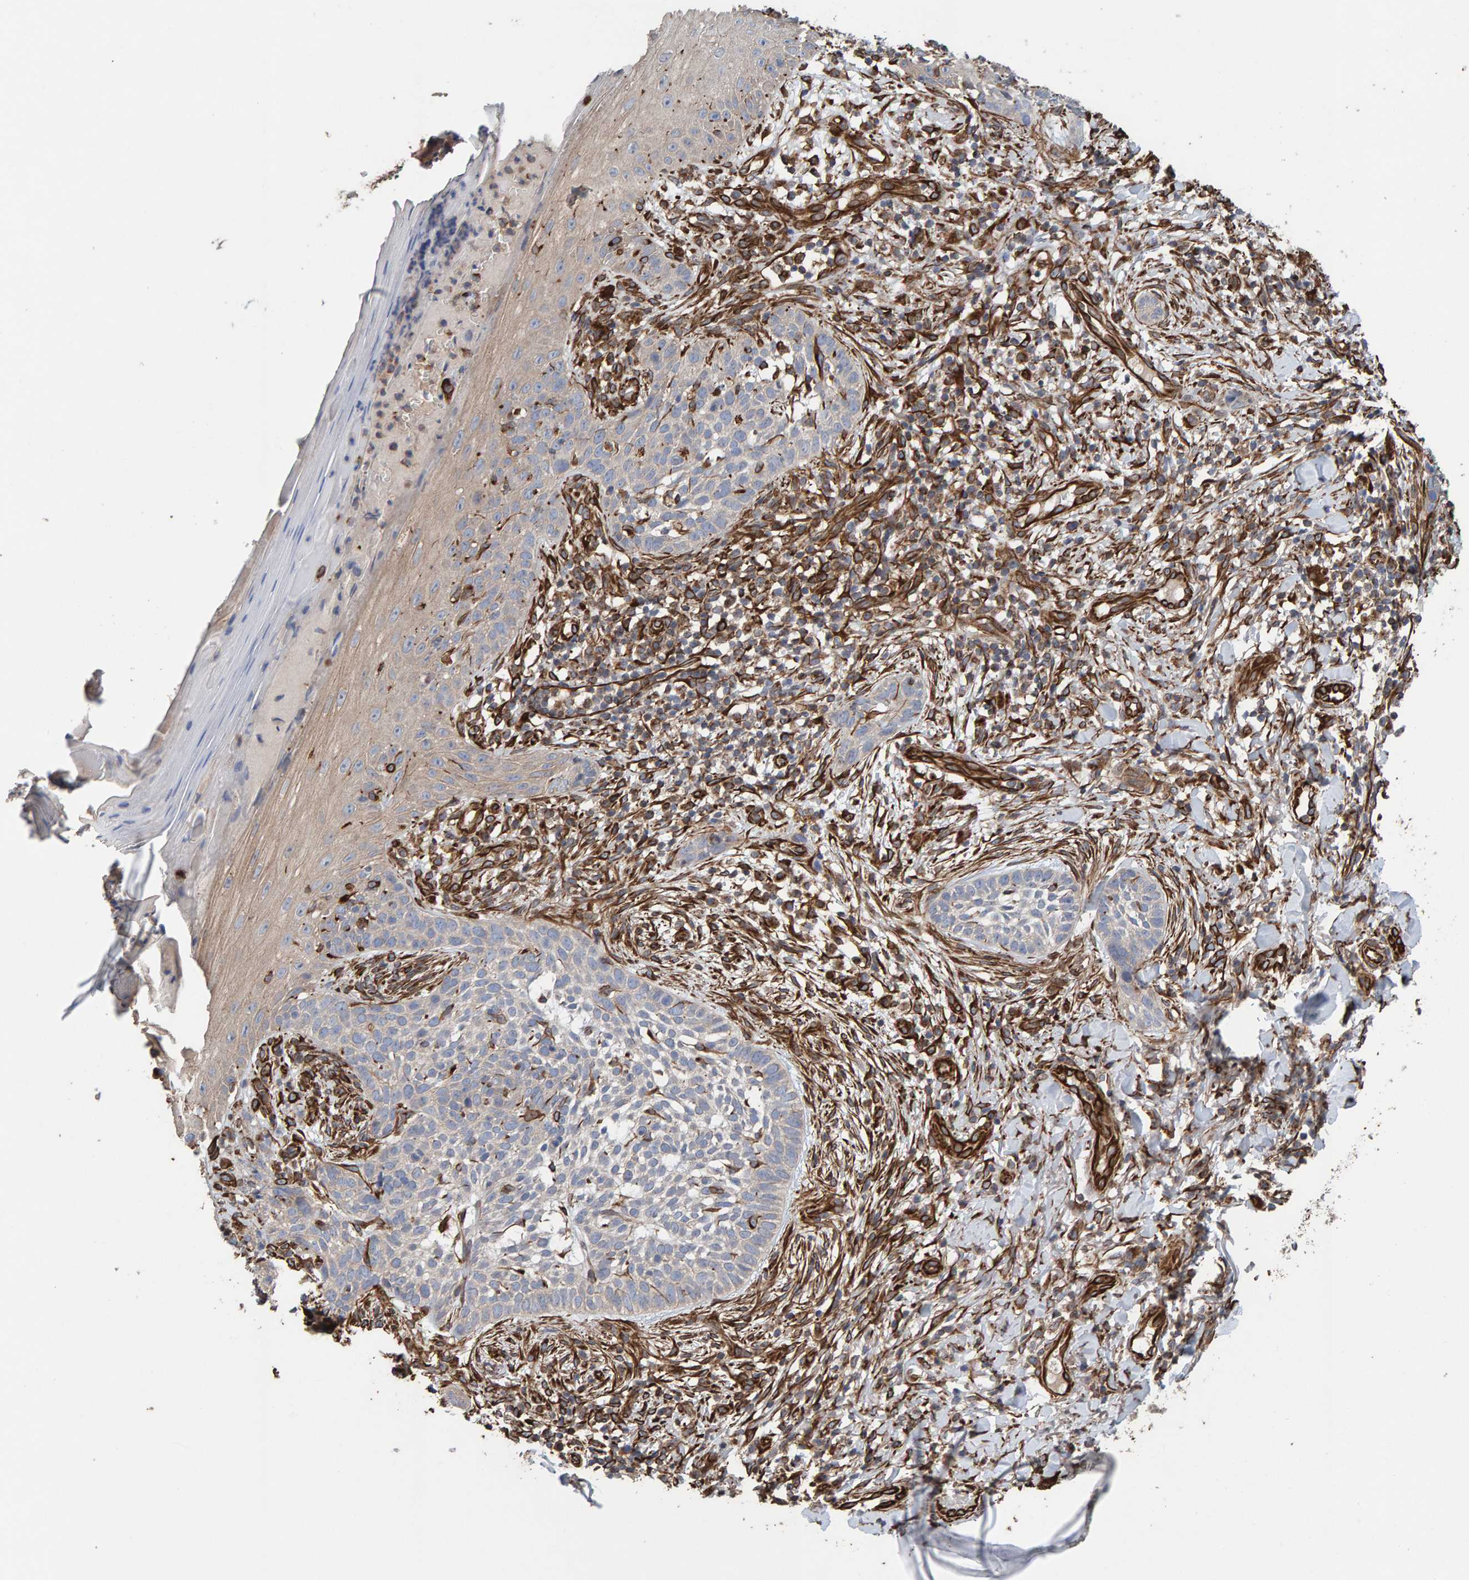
{"staining": {"intensity": "negative", "quantity": "none", "location": "none"}, "tissue": "skin cancer", "cell_type": "Tumor cells", "image_type": "cancer", "snomed": [{"axis": "morphology", "description": "Normal tissue, NOS"}, {"axis": "morphology", "description": "Basal cell carcinoma"}, {"axis": "topography", "description": "Skin"}], "caption": "An IHC photomicrograph of skin basal cell carcinoma is shown. There is no staining in tumor cells of skin basal cell carcinoma.", "gene": "ZNF347", "patient": {"sex": "male", "age": 67}}